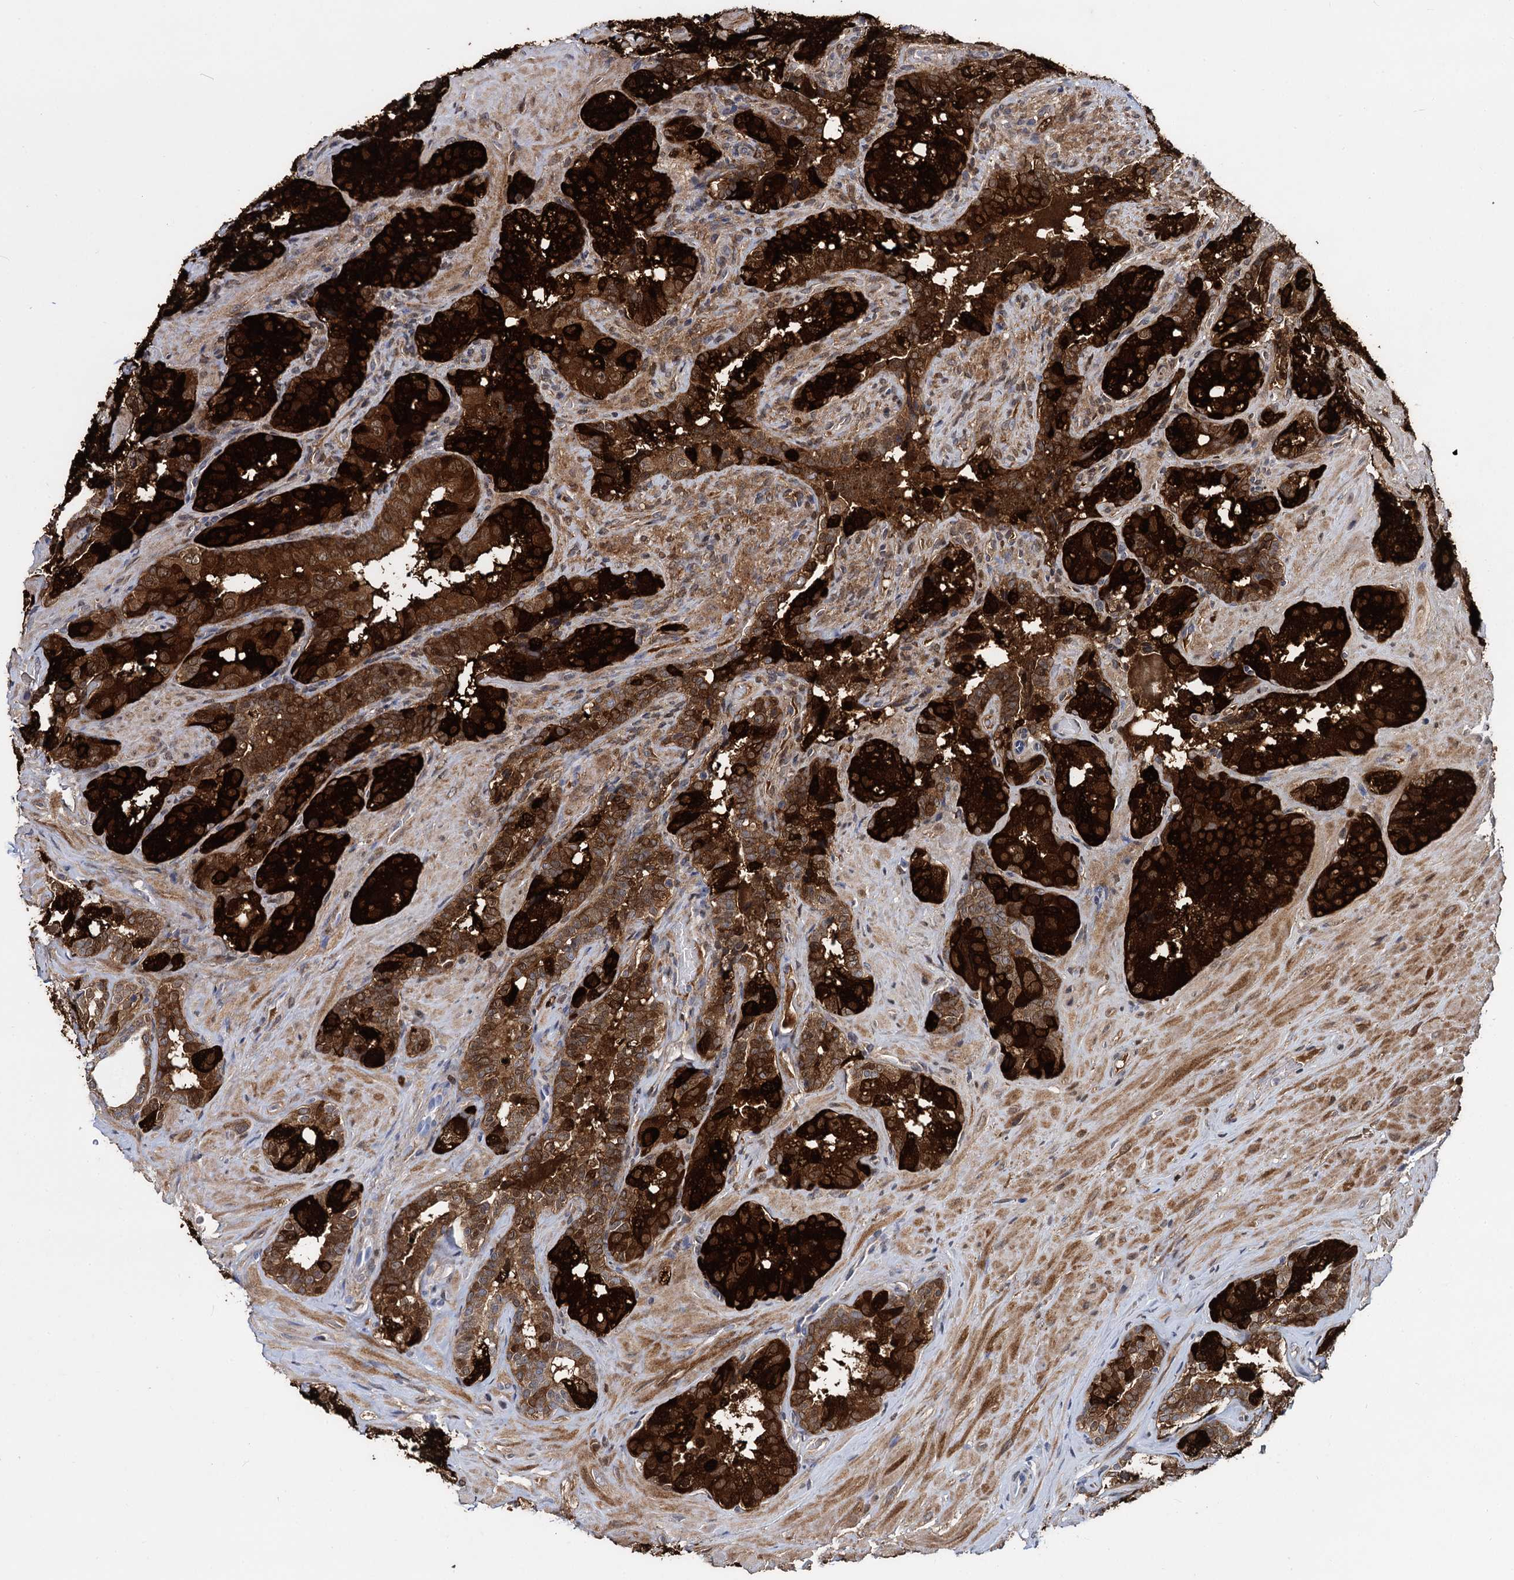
{"staining": {"intensity": "strong", "quantity": ">75%", "location": "cytoplasmic/membranous"}, "tissue": "seminal vesicle", "cell_type": "Glandular cells", "image_type": "normal", "snomed": [{"axis": "morphology", "description": "Normal tissue, NOS"}, {"axis": "topography", "description": "Seminal veicle"}, {"axis": "topography", "description": "Peripheral nerve tissue"}], "caption": "Protein expression analysis of benign seminal vesicle demonstrates strong cytoplasmic/membranous staining in approximately >75% of glandular cells. Nuclei are stained in blue.", "gene": "GSTM3", "patient": {"sex": "male", "age": 67}}